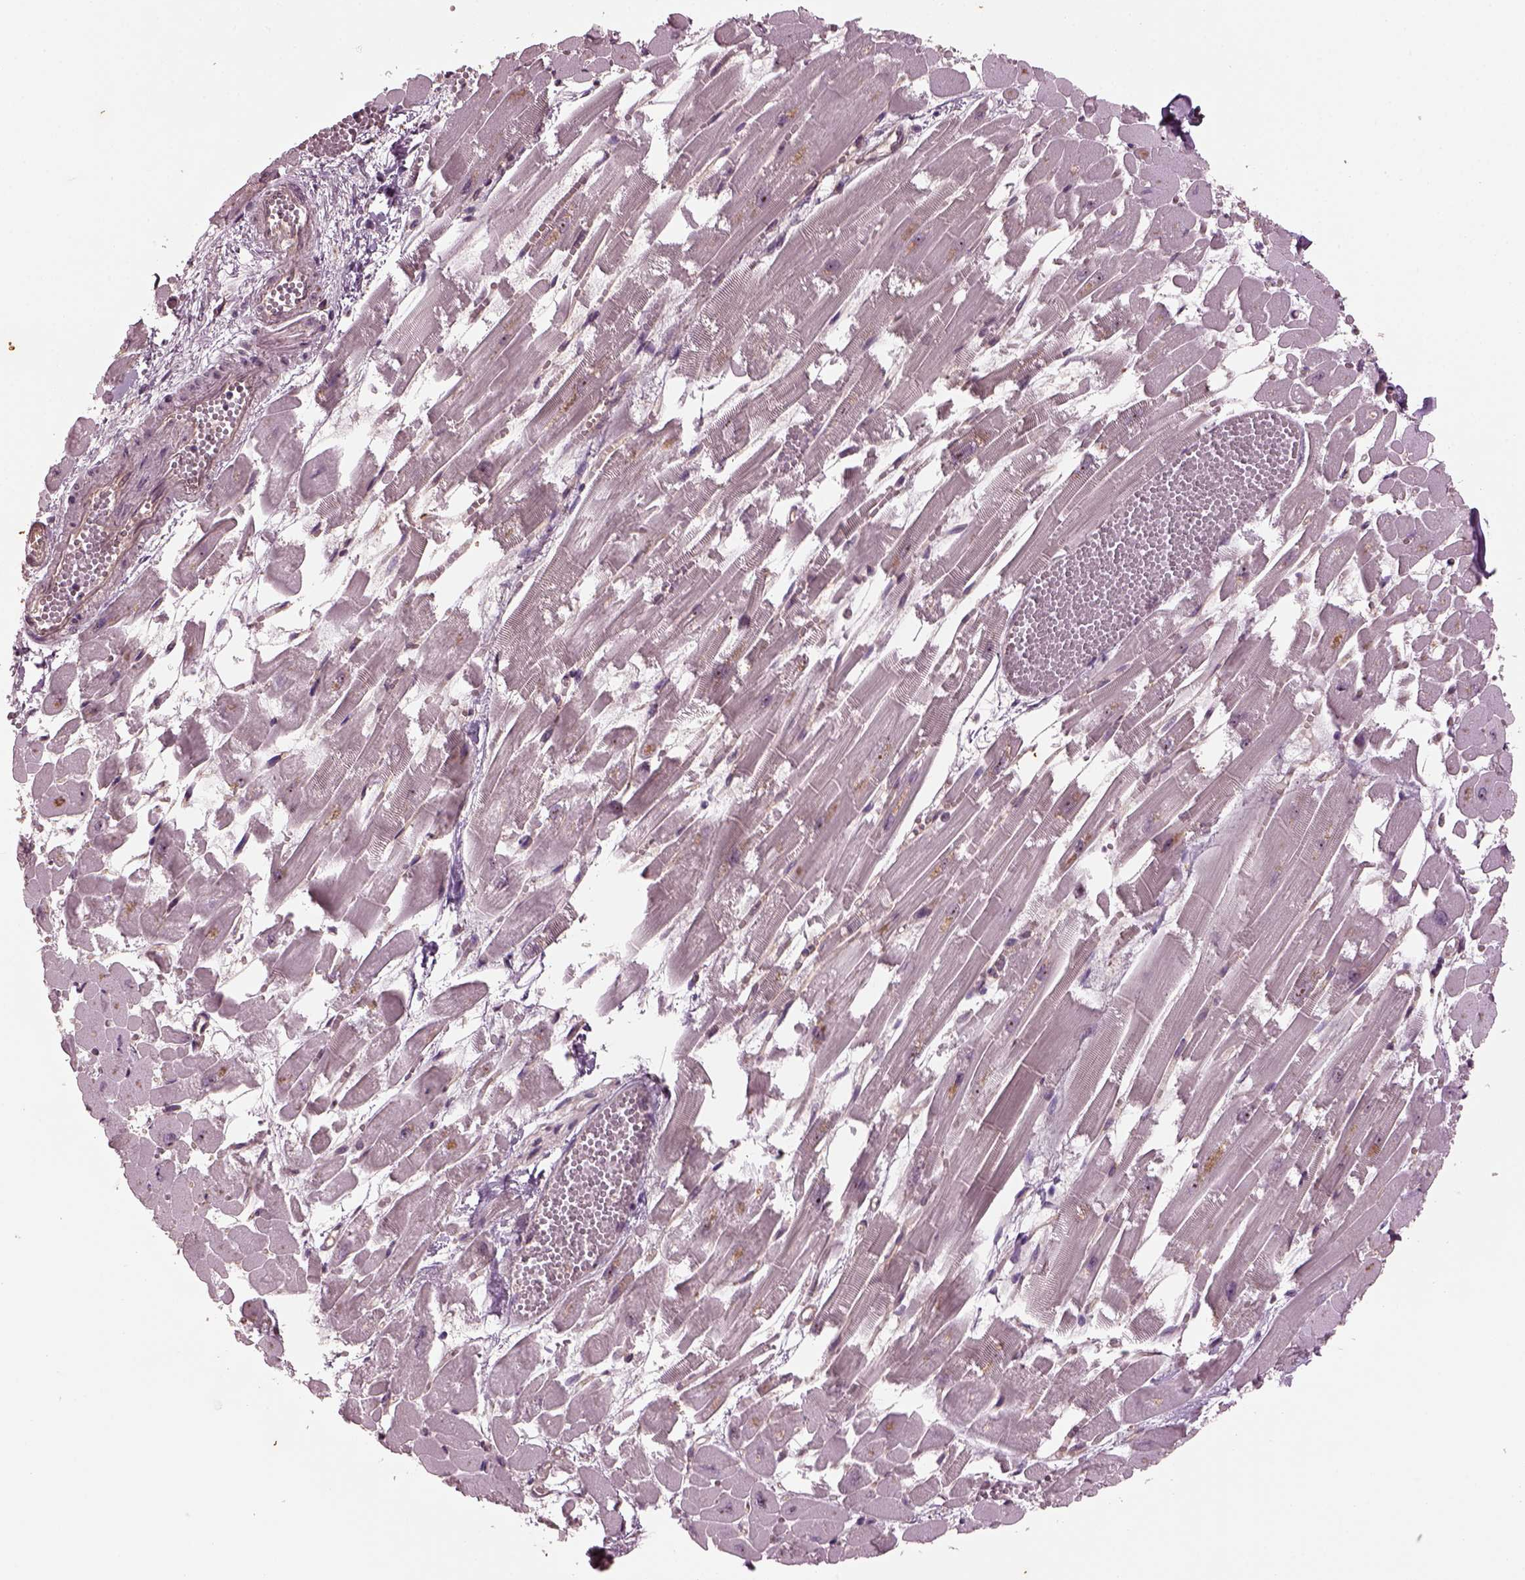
{"staining": {"intensity": "negative", "quantity": "none", "location": "none"}, "tissue": "heart muscle", "cell_type": "Cardiomyocytes", "image_type": "normal", "snomed": [{"axis": "morphology", "description": "Normal tissue, NOS"}, {"axis": "topography", "description": "Heart"}], "caption": "DAB immunohistochemical staining of normal human heart muscle demonstrates no significant staining in cardiomyocytes. (Stains: DAB immunohistochemistry with hematoxylin counter stain, Microscopy: brightfield microscopy at high magnification).", "gene": "GNRH1", "patient": {"sex": "female", "age": 52}}